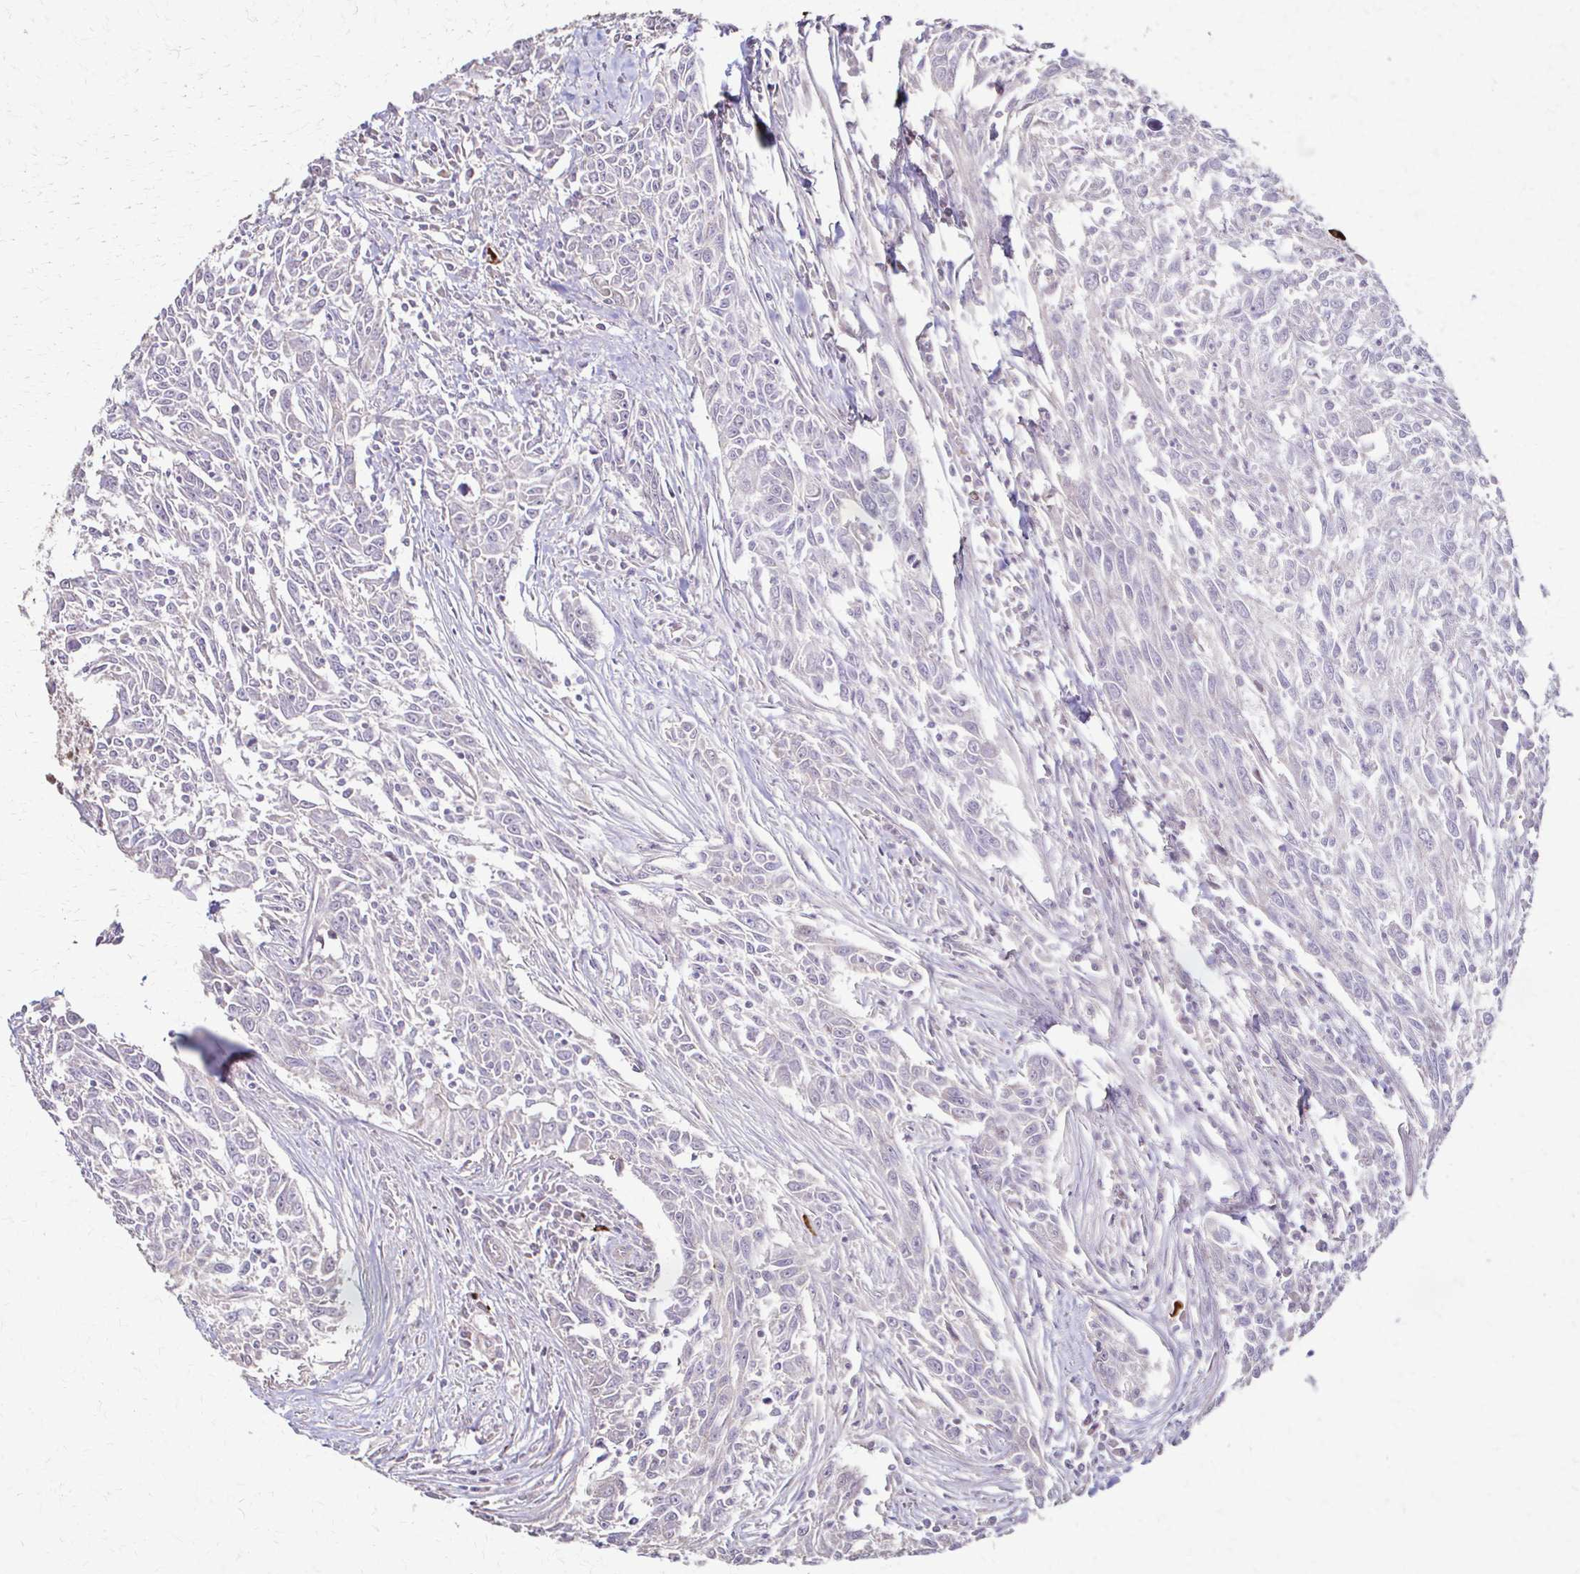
{"staining": {"intensity": "negative", "quantity": "none", "location": "none"}, "tissue": "breast cancer", "cell_type": "Tumor cells", "image_type": "cancer", "snomed": [{"axis": "morphology", "description": "Duct carcinoma"}, {"axis": "topography", "description": "Breast"}], "caption": "Tumor cells are negative for brown protein staining in invasive ductal carcinoma (breast).", "gene": "IL18BP", "patient": {"sex": "female", "age": 50}}